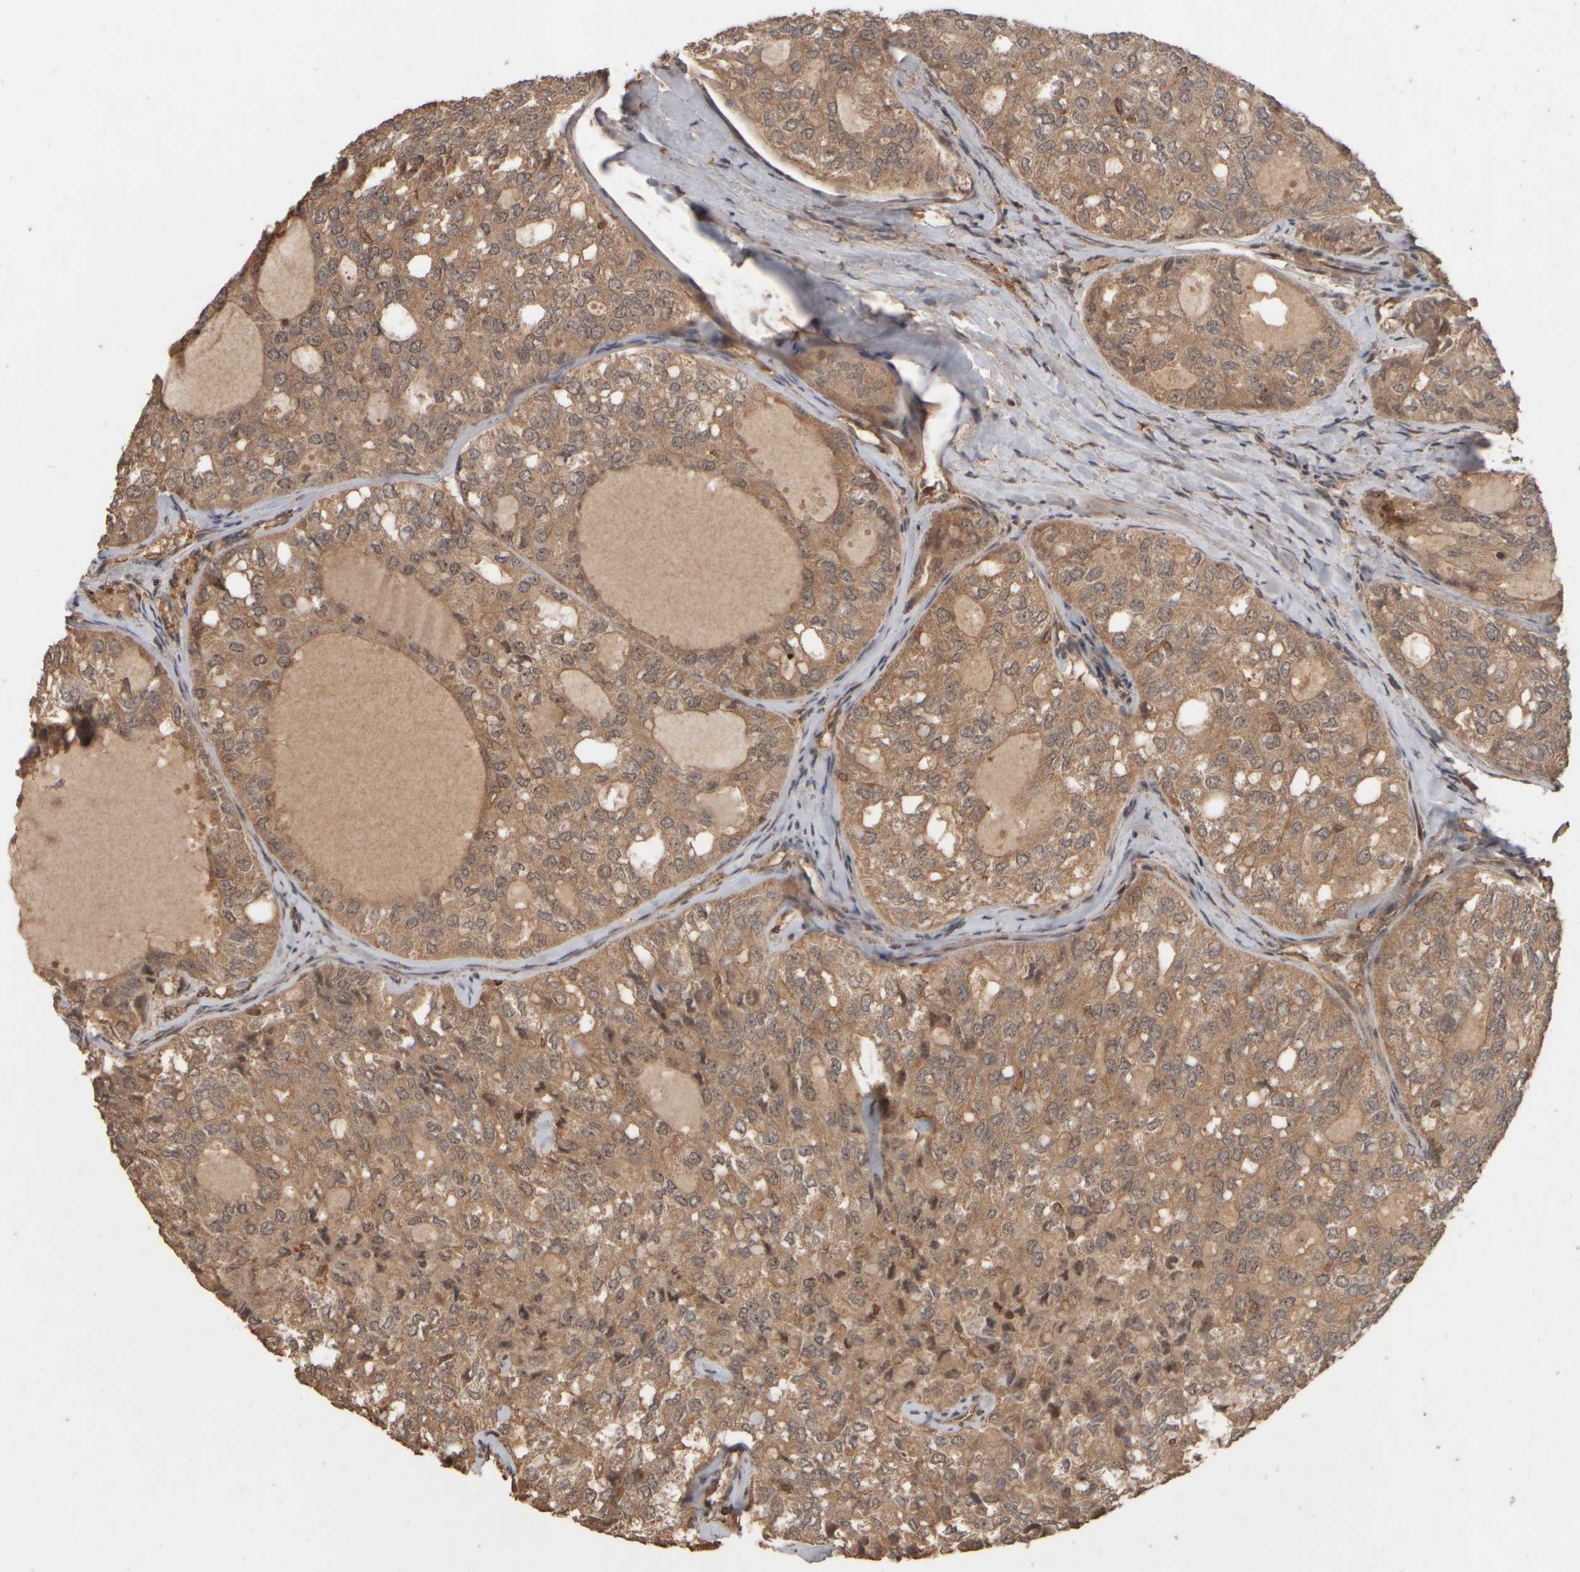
{"staining": {"intensity": "moderate", "quantity": ">75%", "location": "cytoplasmic/membranous"}, "tissue": "thyroid cancer", "cell_type": "Tumor cells", "image_type": "cancer", "snomed": [{"axis": "morphology", "description": "Follicular adenoma carcinoma, NOS"}, {"axis": "topography", "description": "Thyroid gland"}], "caption": "Immunohistochemistry (IHC) (DAB (3,3'-diaminobenzidine)) staining of human thyroid cancer (follicular adenoma carcinoma) reveals moderate cytoplasmic/membranous protein expression in approximately >75% of tumor cells. Immunohistochemistry stains the protein in brown and the nuclei are stained blue.", "gene": "SPHK1", "patient": {"sex": "male", "age": 75}}